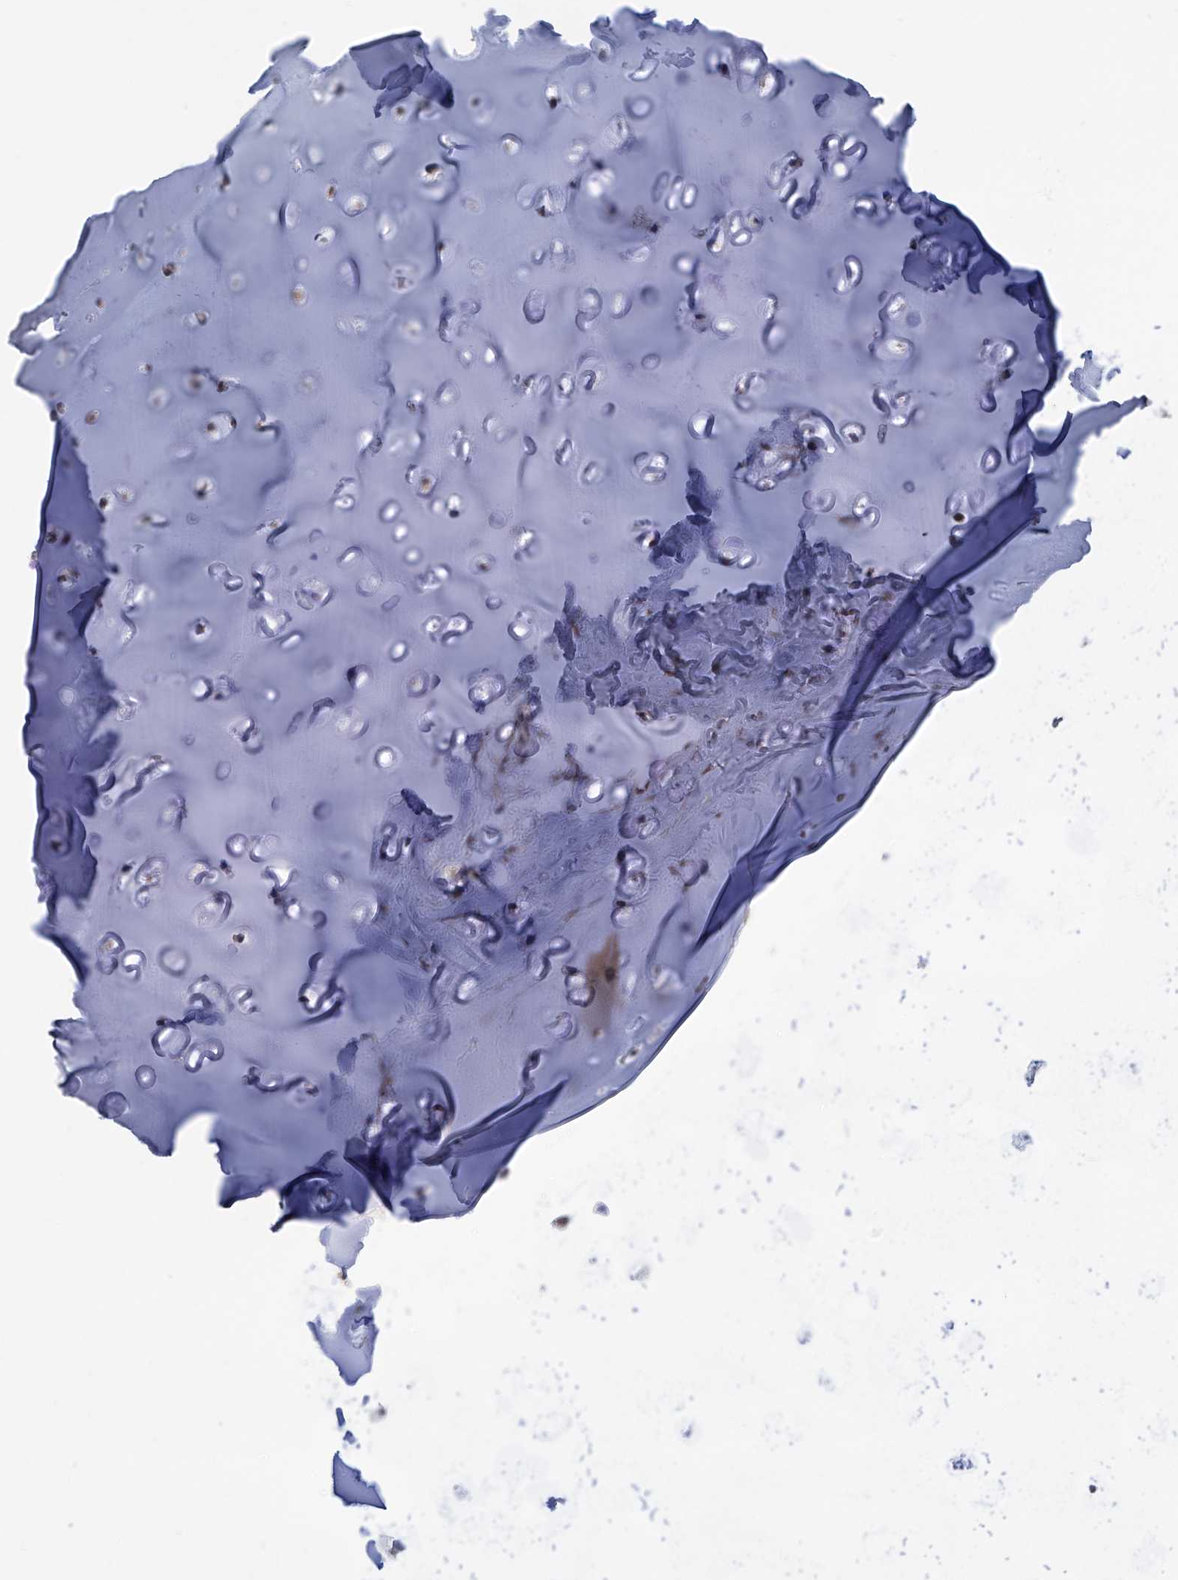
{"staining": {"intensity": "negative", "quantity": "none", "location": "none"}, "tissue": "adipose tissue", "cell_type": "Adipocytes", "image_type": "normal", "snomed": [{"axis": "morphology", "description": "Normal tissue, NOS"}, {"axis": "morphology", "description": "Basal cell carcinoma"}, {"axis": "topography", "description": "Cartilage tissue"}, {"axis": "topography", "description": "Nasopharynx"}, {"axis": "topography", "description": "Oral tissue"}], "caption": "Human adipose tissue stained for a protein using IHC exhibits no positivity in adipocytes.", "gene": "CEP290", "patient": {"sex": "female", "age": 77}}